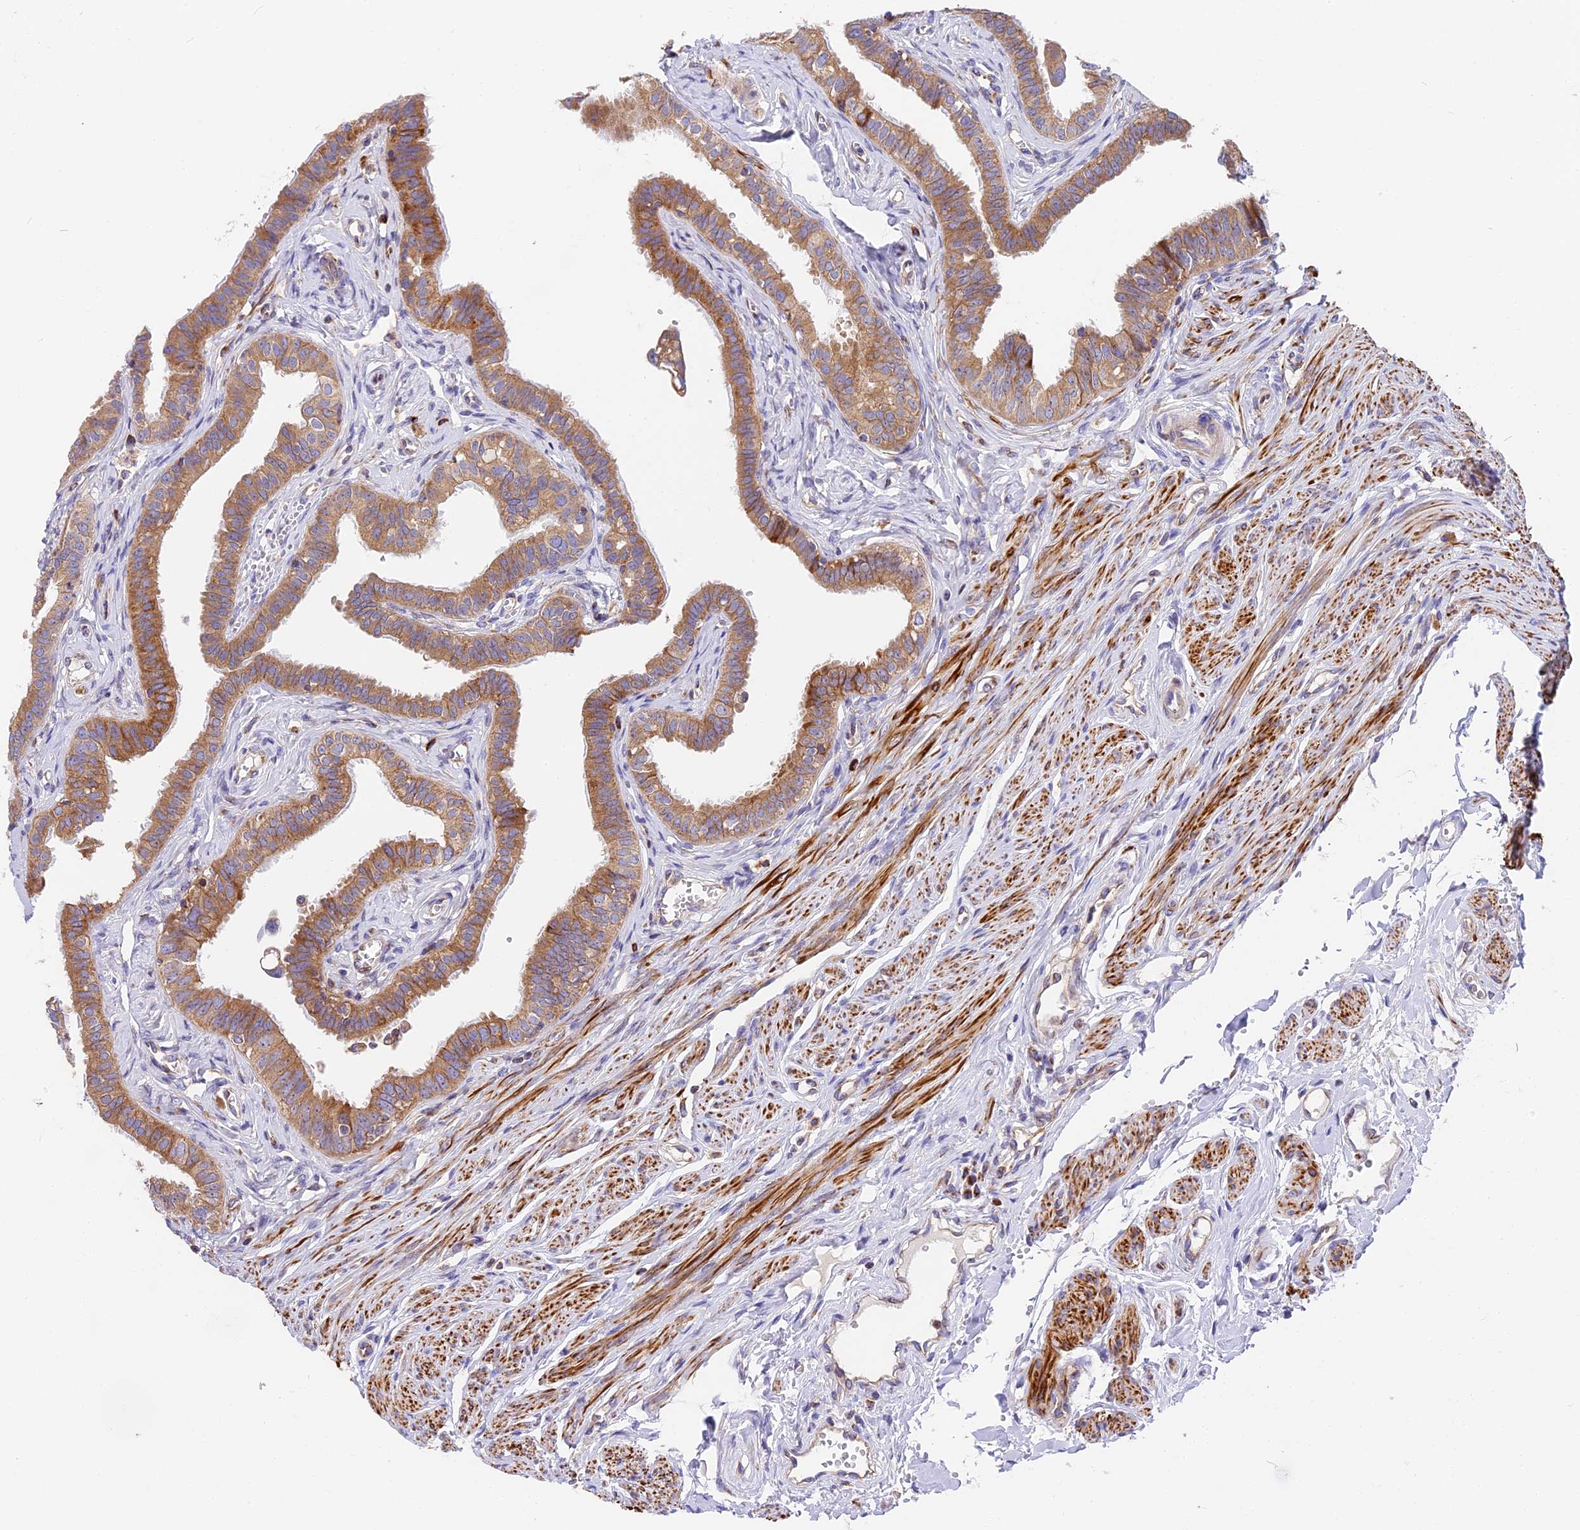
{"staining": {"intensity": "moderate", "quantity": ">75%", "location": "cytoplasmic/membranous"}, "tissue": "fallopian tube", "cell_type": "Glandular cells", "image_type": "normal", "snomed": [{"axis": "morphology", "description": "Normal tissue, NOS"}, {"axis": "morphology", "description": "Carcinoma, NOS"}, {"axis": "topography", "description": "Fallopian tube"}, {"axis": "topography", "description": "Ovary"}], "caption": "Immunohistochemical staining of normal fallopian tube displays >75% levels of moderate cytoplasmic/membranous protein staining in approximately >75% of glandular cells. Immunohistochemistry stains the protein of interest in brown and the nuclei are stained blue.", "gene": "MRAS", "patient": {"sex": "female", "age": 59}}